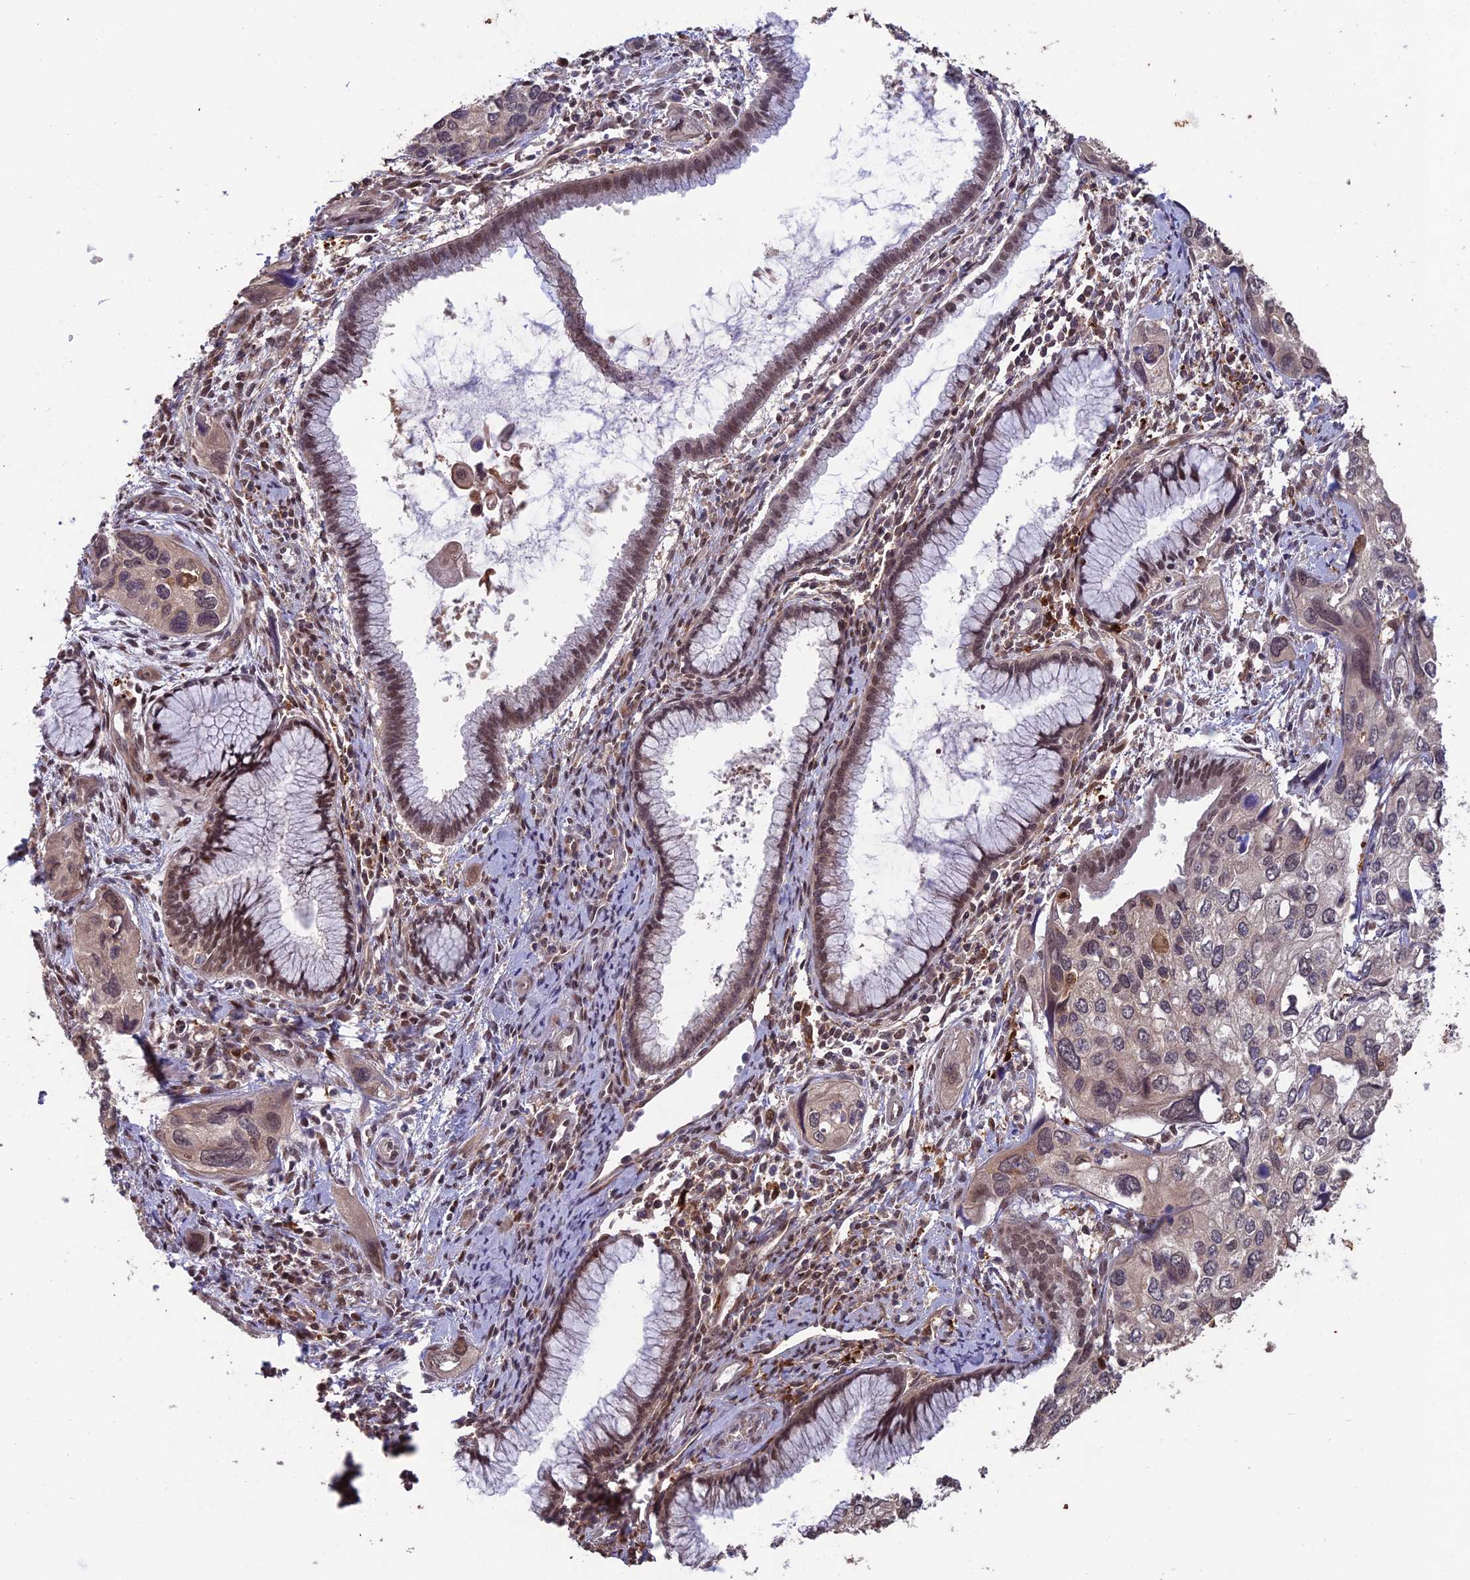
{"staining": {"intensity": "weak", "quantity": "25%-75%", "location": "cytoplasmic/membranous,nuclear"}, "tissue": "cervical cancer", "cell_type": "Tumor cells", "image_type": "cancer", "snomed": [{"axis": "morphology", "description": "Squamous cell carcinoma, NOS"}, {"axis": "topography", "description": "Cervix"}], "caption": "The histopathology image shows staining of squamous cell carcinoma (cervical), revealing weak cytoplasmic/membranous and nuclear protein staining (brown color) within tumor cells.", "gene": "MAST2", "patient": {"sex": "female", "age": 55}}